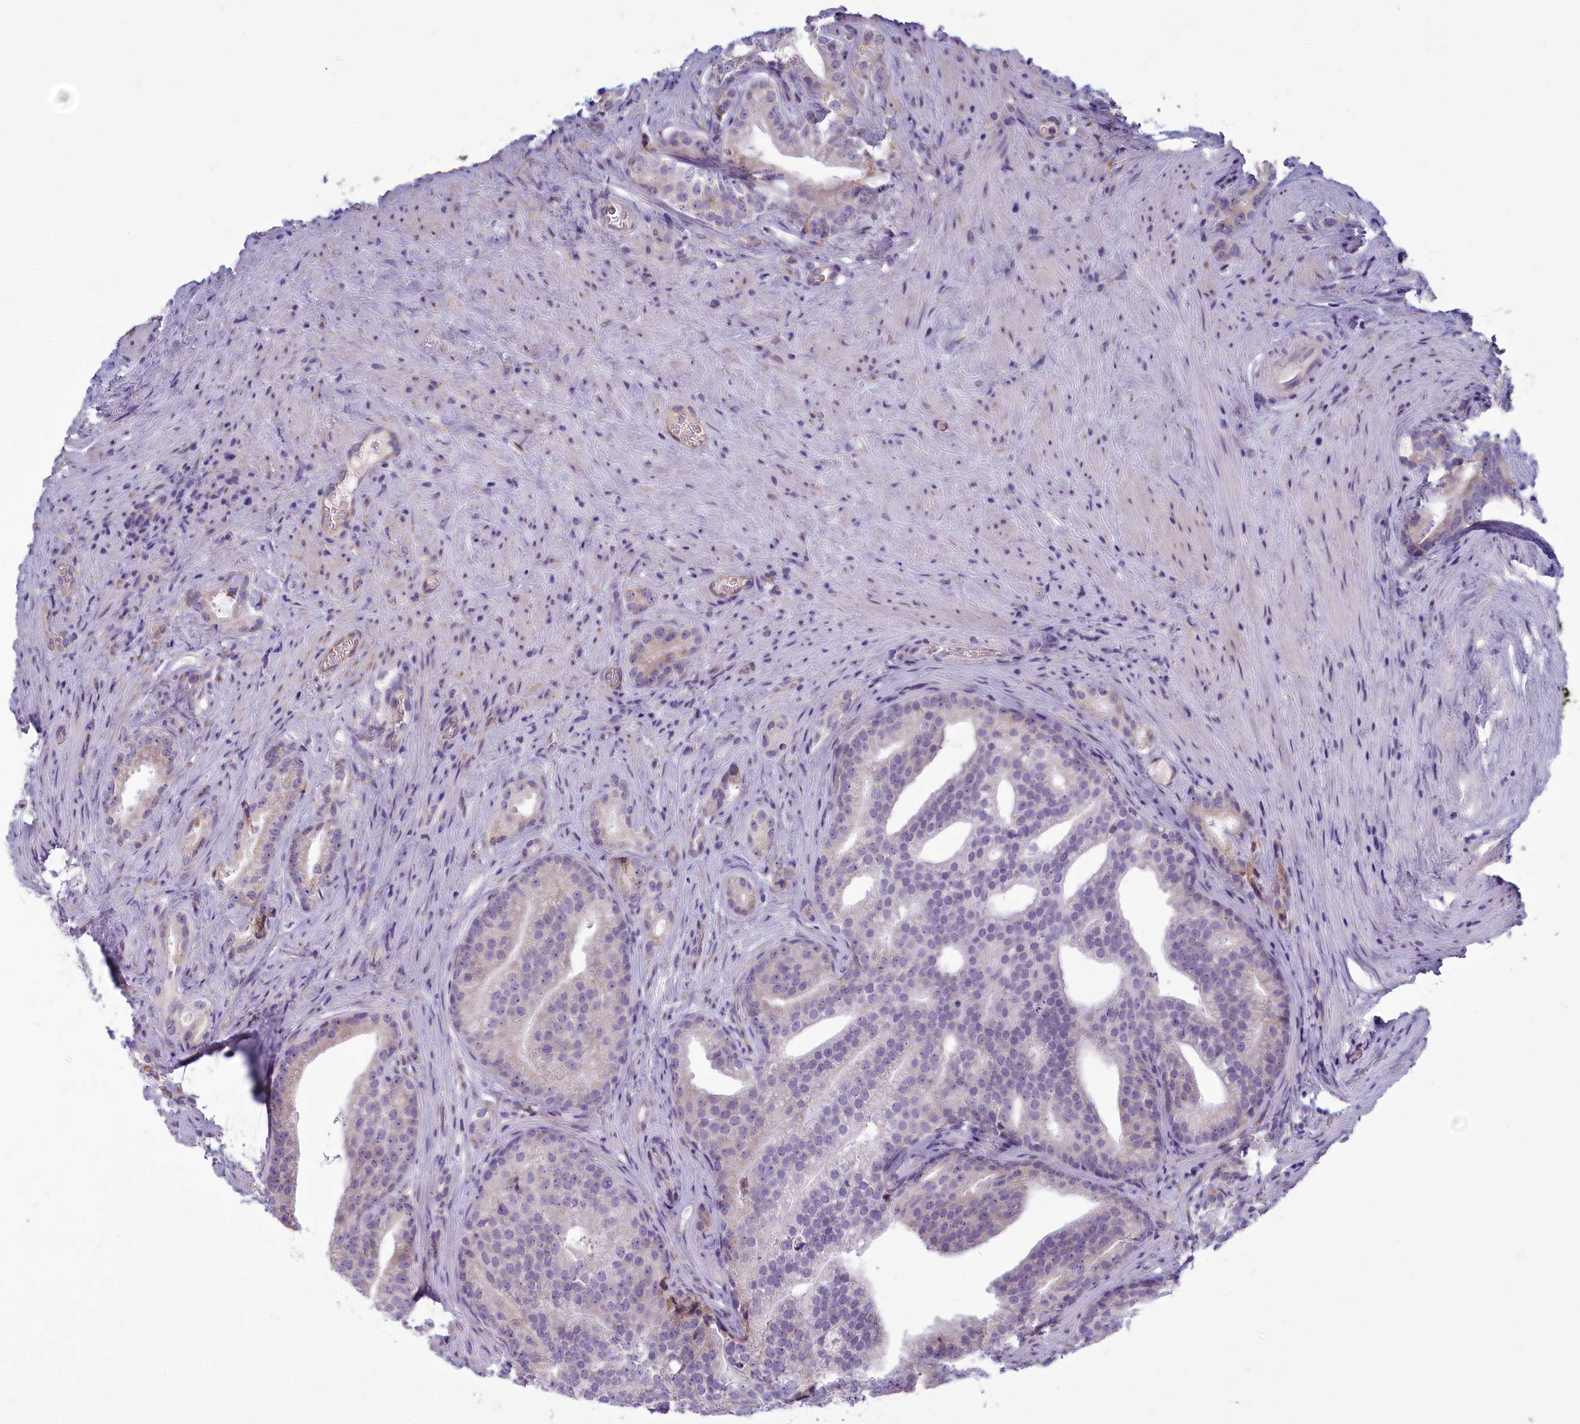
{"staining": {"intensity": "weak", "quantity": "25%-75%", "location": "cytoplasmic/membranous"}, "tissue": "prostate cancer", "cell_type": "Tumor cells", "image_type": "cancer", "snomed": [{"axis": "morphology", "description": "Adenocarcinoma, Low grade"}, {"axis": "topography", "description": "Prostate"}], "caption": "Immunohistochemistry (IHC) micrograph of adenocarcinoma (low-grade) (prostate) stained for a protein (brown), which shows low levels of weak cytoplasmic/membranous staining in approximately 25%-75% of tumor cells.", "gene": "CENATAC", "patient": {"sex": "male", "age": 71}}